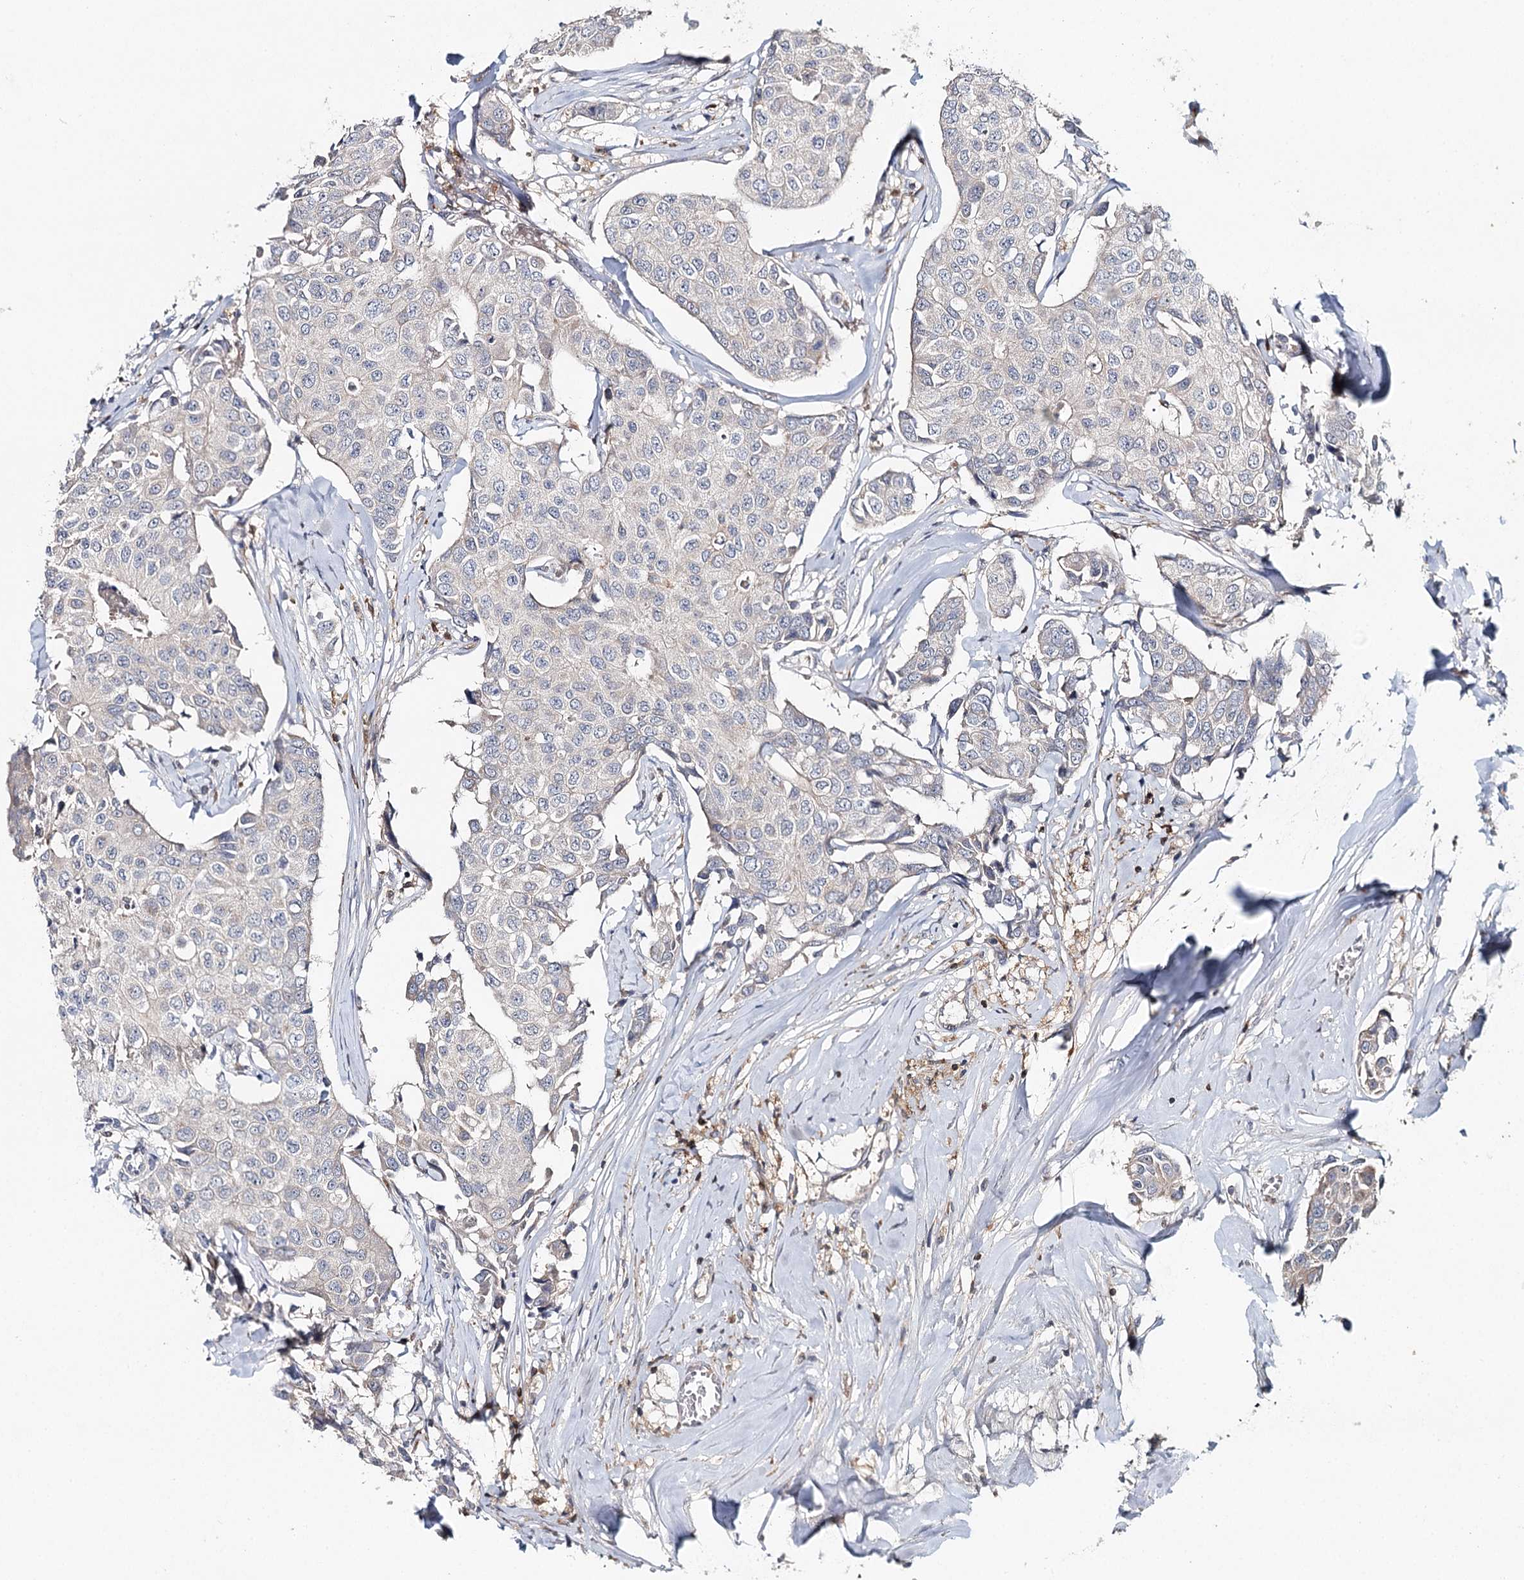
{"staining": {"intensity": "negative", "quantity": "none", "location": "none"}, "tissue": "breast cancer", "cell_type": "Tumor cells", "image_type": "cancer", "snomed": [{"axis": "morphology", "description": "Duct carcinoma"}, {"axis": "topography", "description": "Breast"}], "caption": "This is an immunohistochemistry image of breast infiltrating ductal carcinoma. There is no expression in tumor cells.", "gene": "SLC41A2", "patient": {"sex": "female", "age": 80}}